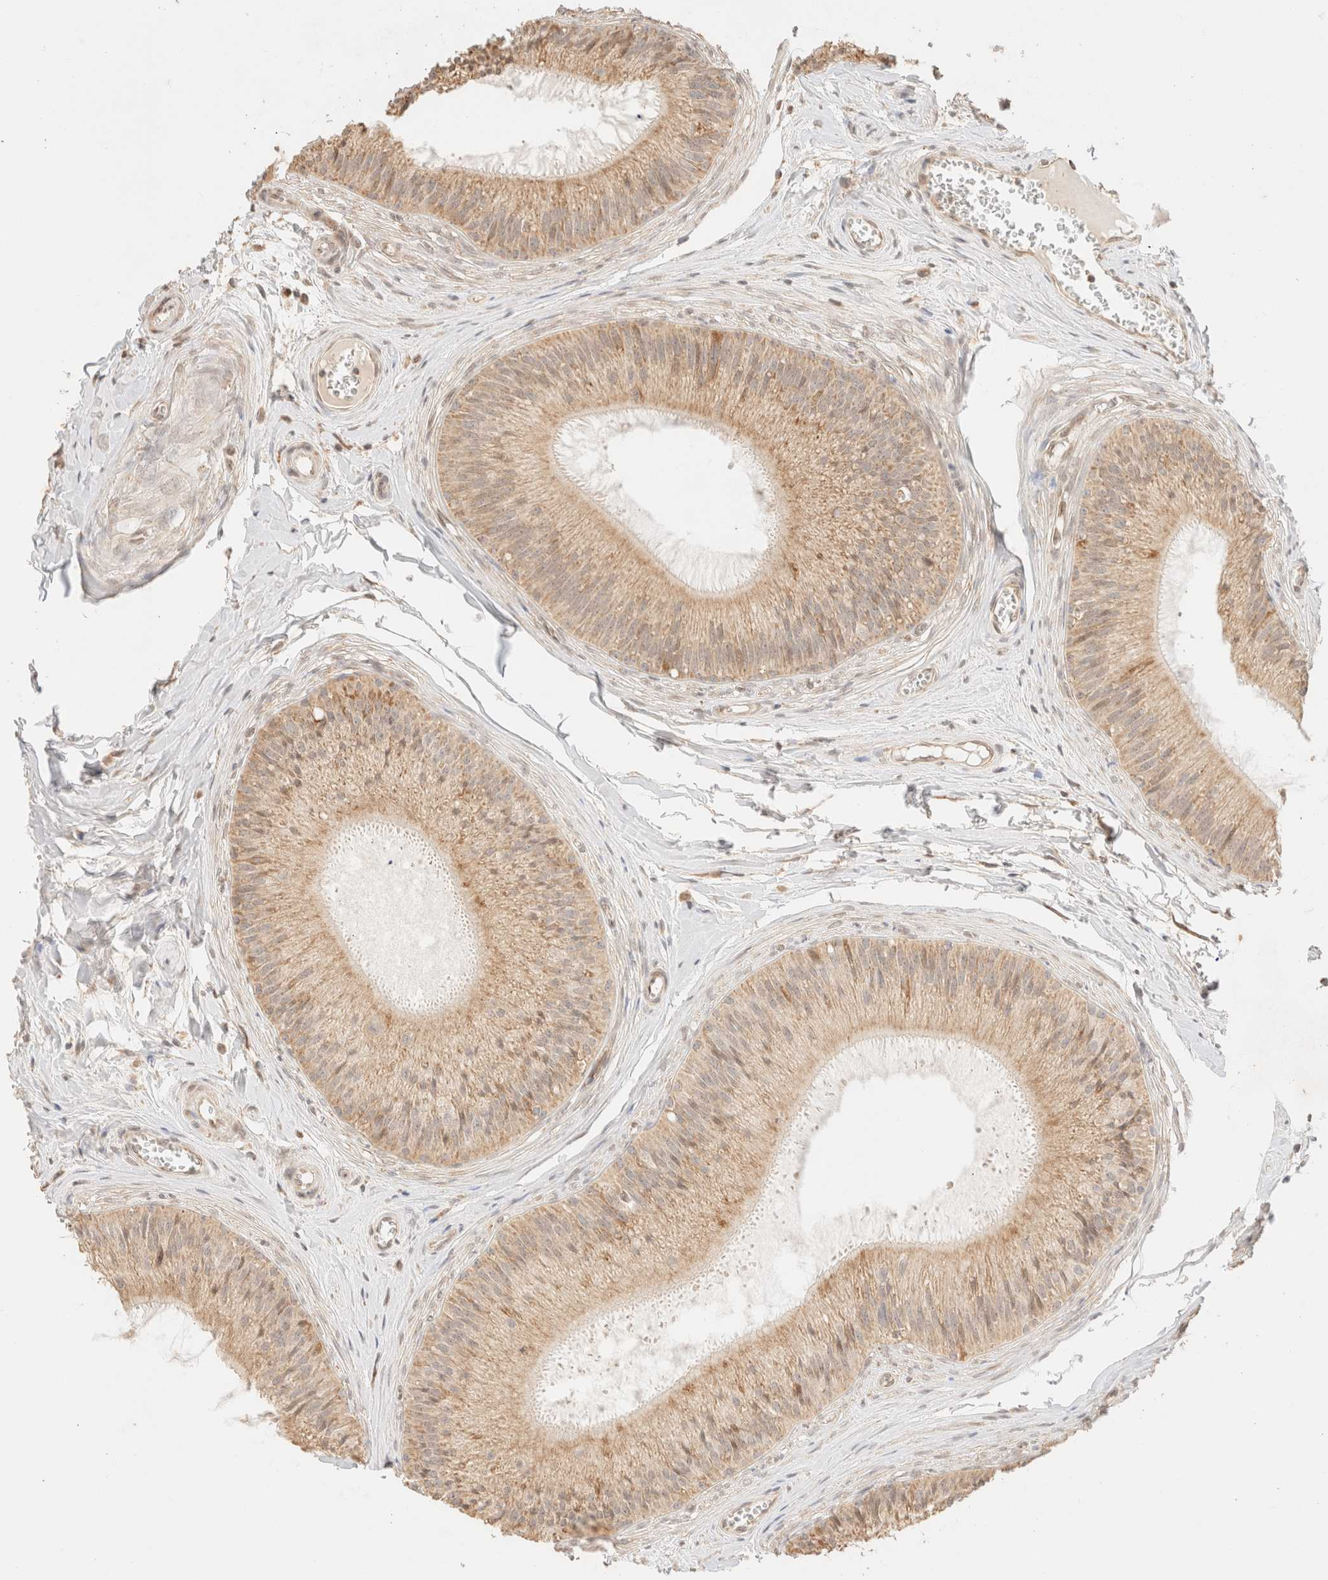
{"staining": {"intensity": "weak", "quantity": ">75%", "location": "cytoplasmic/membranous"}, "tissue": "epididymis", "cell_type": "Glandular cells", "image_type": "normal", "snomed": [{"axis": "morphology", "description": "Normal tissue, NOS"}, {"axis": "topography", "description": "Epididymis"}], "caption": "Immunohistochemistry (IHC) image of benign epididymis: human epididymis stained using immunohistochemistry (IHC) demonstrates low levels of weak protein expression localized specifically in the cytoplasmic/membranous of glandular cells, appearing as a cytoplasmic/membranous brown color.", "gene": "TACO1", "patient": {"sex": "male", "age": 31}}